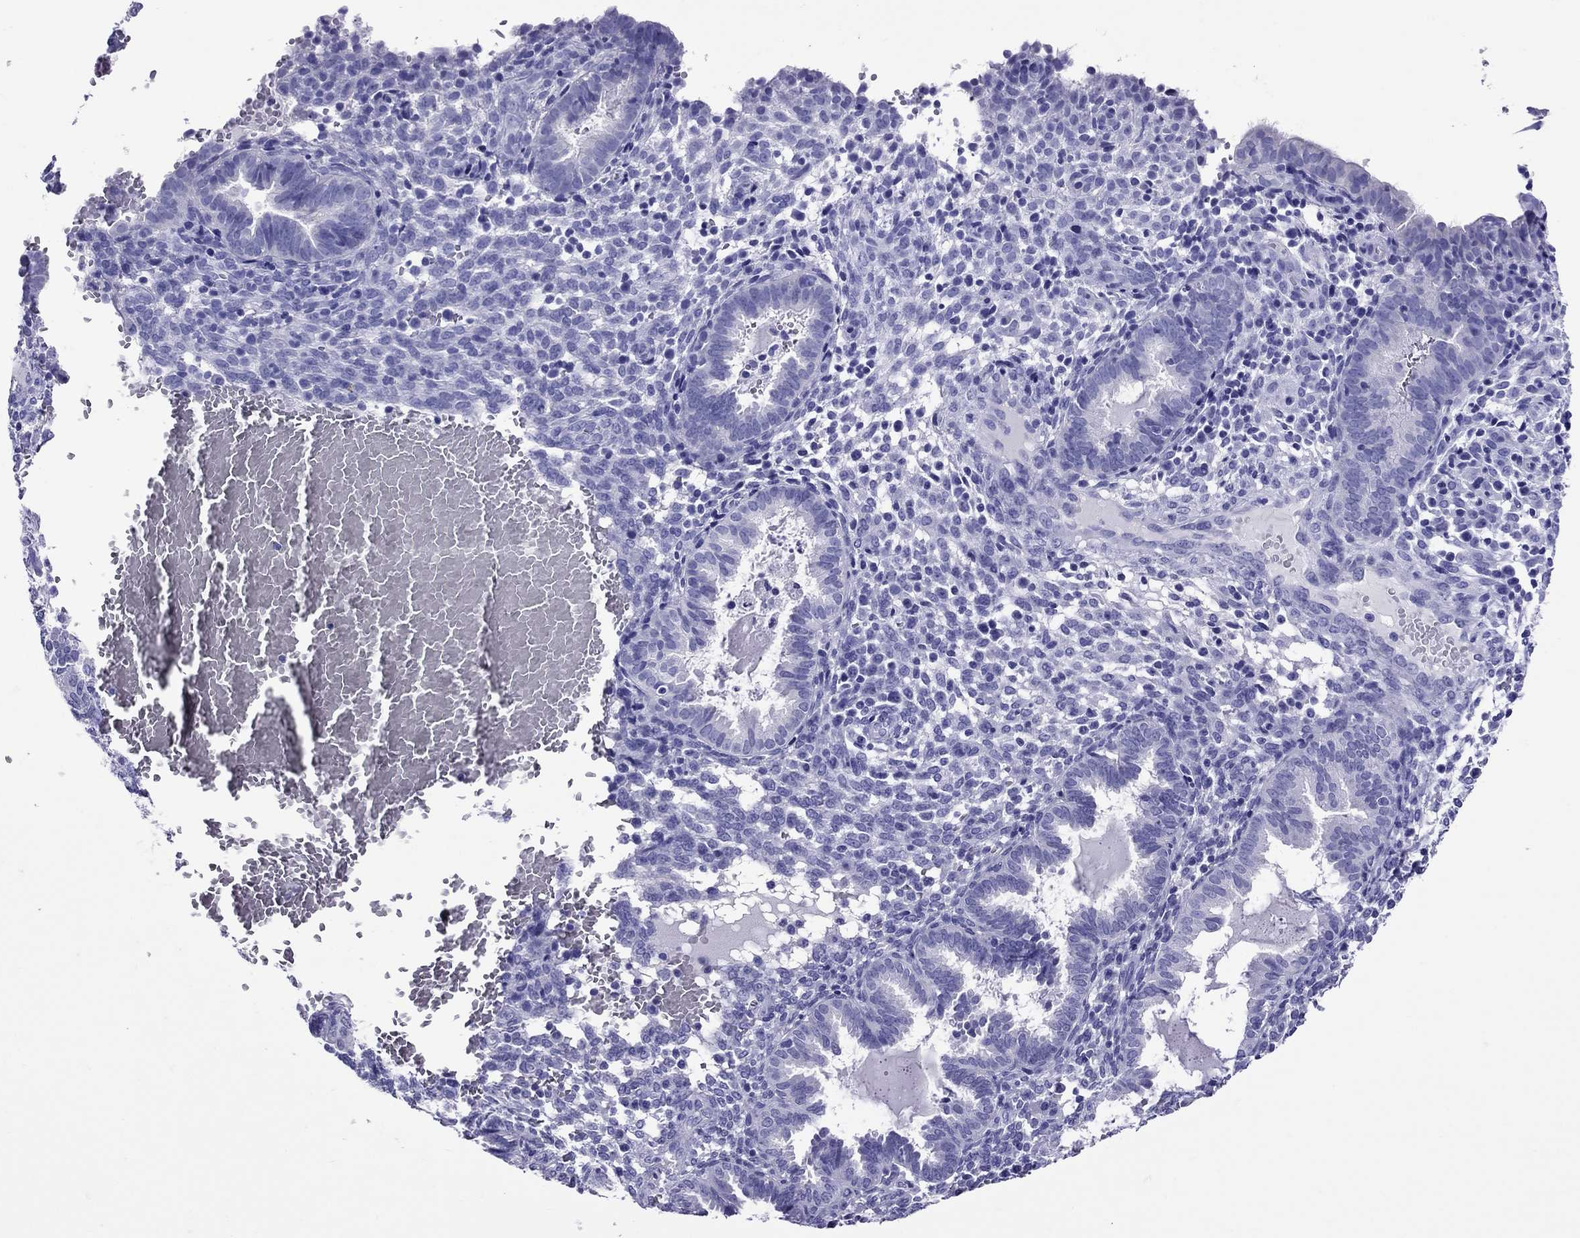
{"staining": {"intensity": "negative", "quantity": "none", "location": "none"}, "tissue": "endometrium", "cell_type": "Cells in endometrial stroma", "image_type": "normal", "snomed": [{"axis": "morphology", "description": "Normal tissue, NOS"}, {"axis": "topography", "description": "Endometrium"}], "caption": "Immunohistochemistry (IHC) of unremarkable endometrium reveals no positivity in cells in endometrial stroma. Nuclei are stained in blue.", "gene": "AVPR1B", "patient": {"sex": "female", "age": 42}}